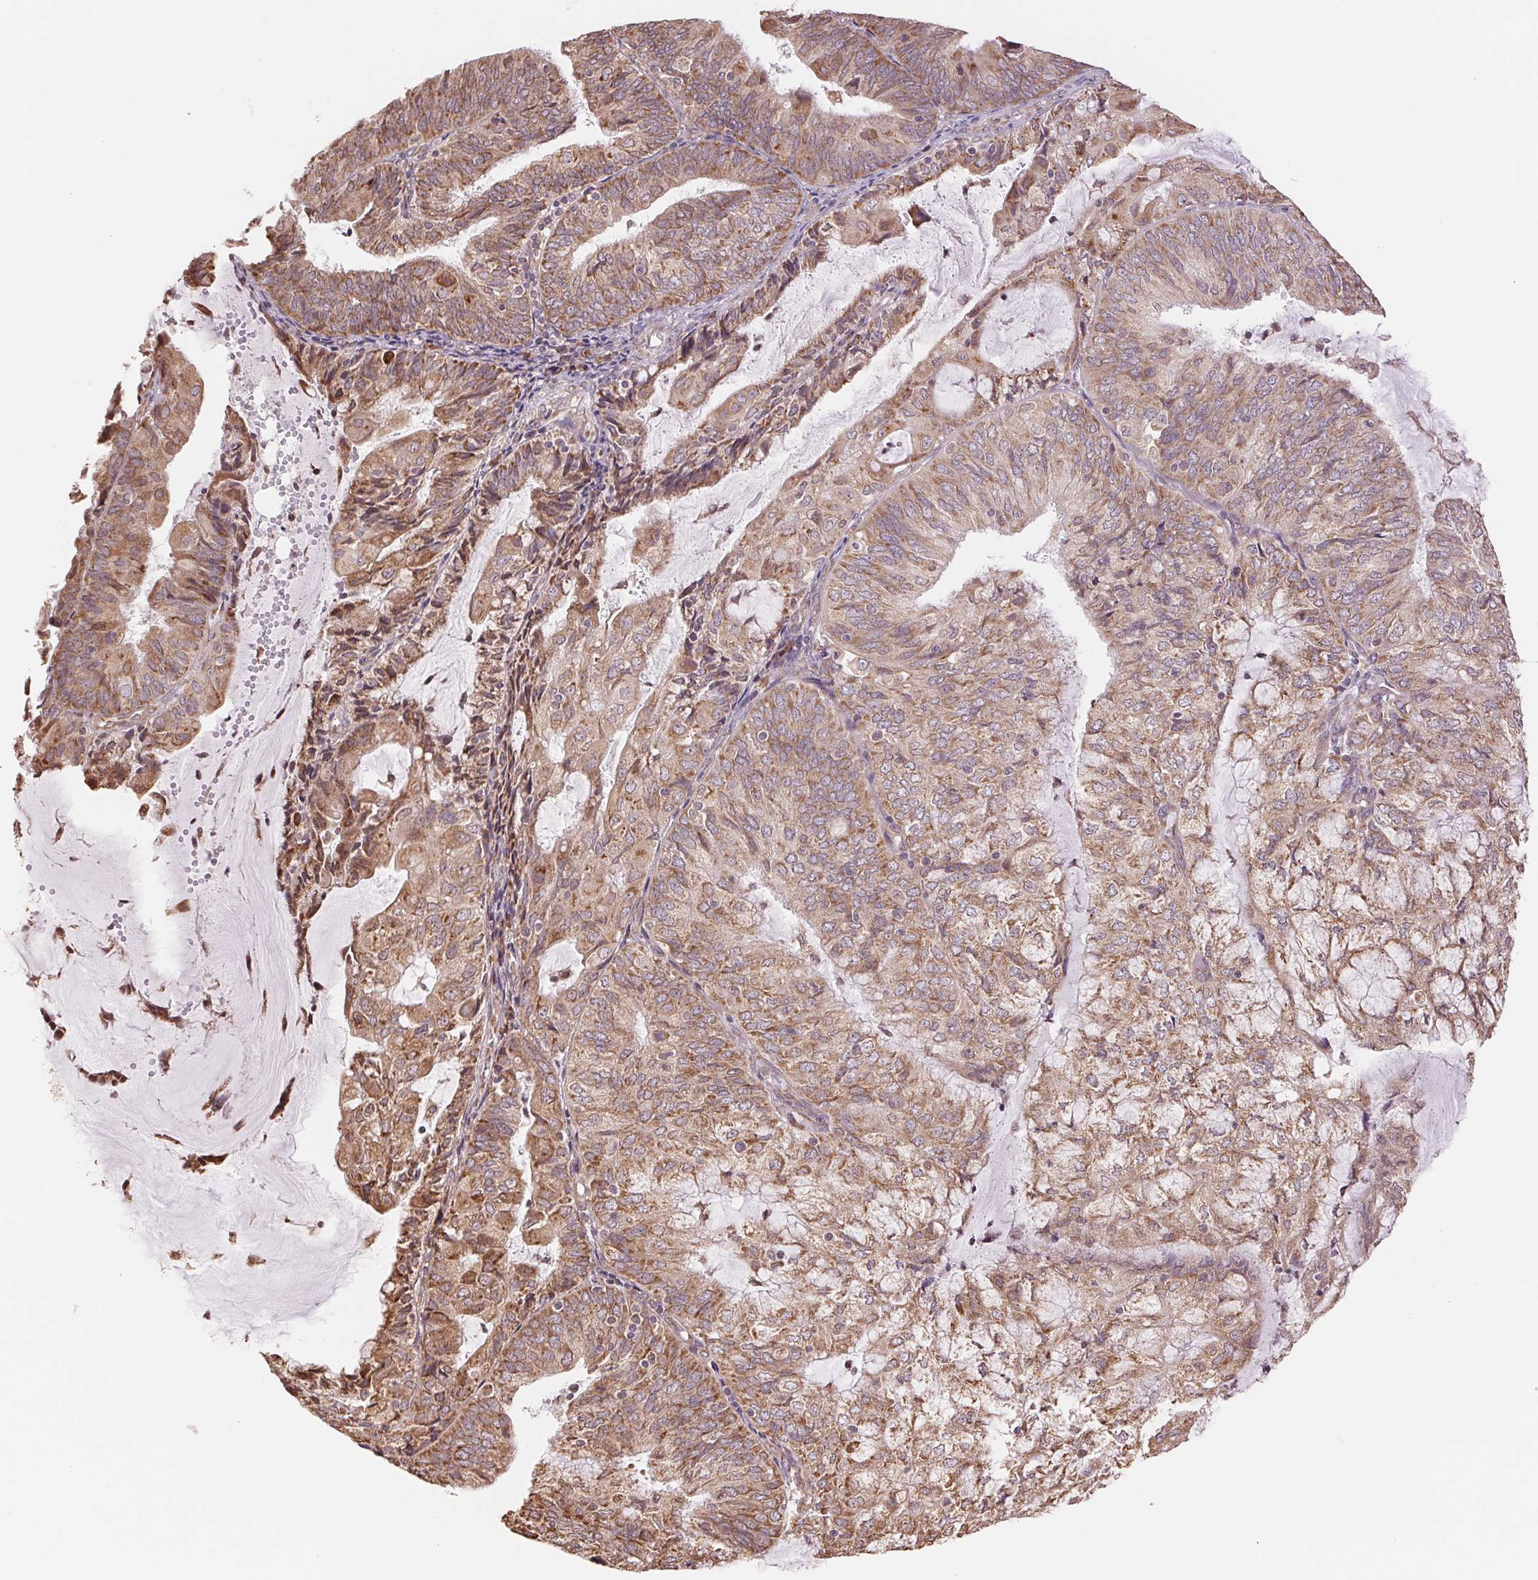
{"staining": {"intensity": "moderate", "quantity": ">75%", "location": "cytoplasmic/membranous"}, "tissue": "endometrial cancer", "cell_type": "Tumor cells", "image_type": "cancer", "snomed": [{"axis": "morphology", "description": "Adenocarcinoma, NOS"}, {"axis": "topography", "description": "Endometrium"}], "caption": "Endometrial adenocarcinoma tissue displays moderate cytoplasmic/membranous expression in approximately >75% of tumor cells, visualized by immunohistochemistry. (Brightfield microscopy of DAB IHC at high magnification).", "gene": "RPN1", "patient": {"sex": "female", "age": 81}}